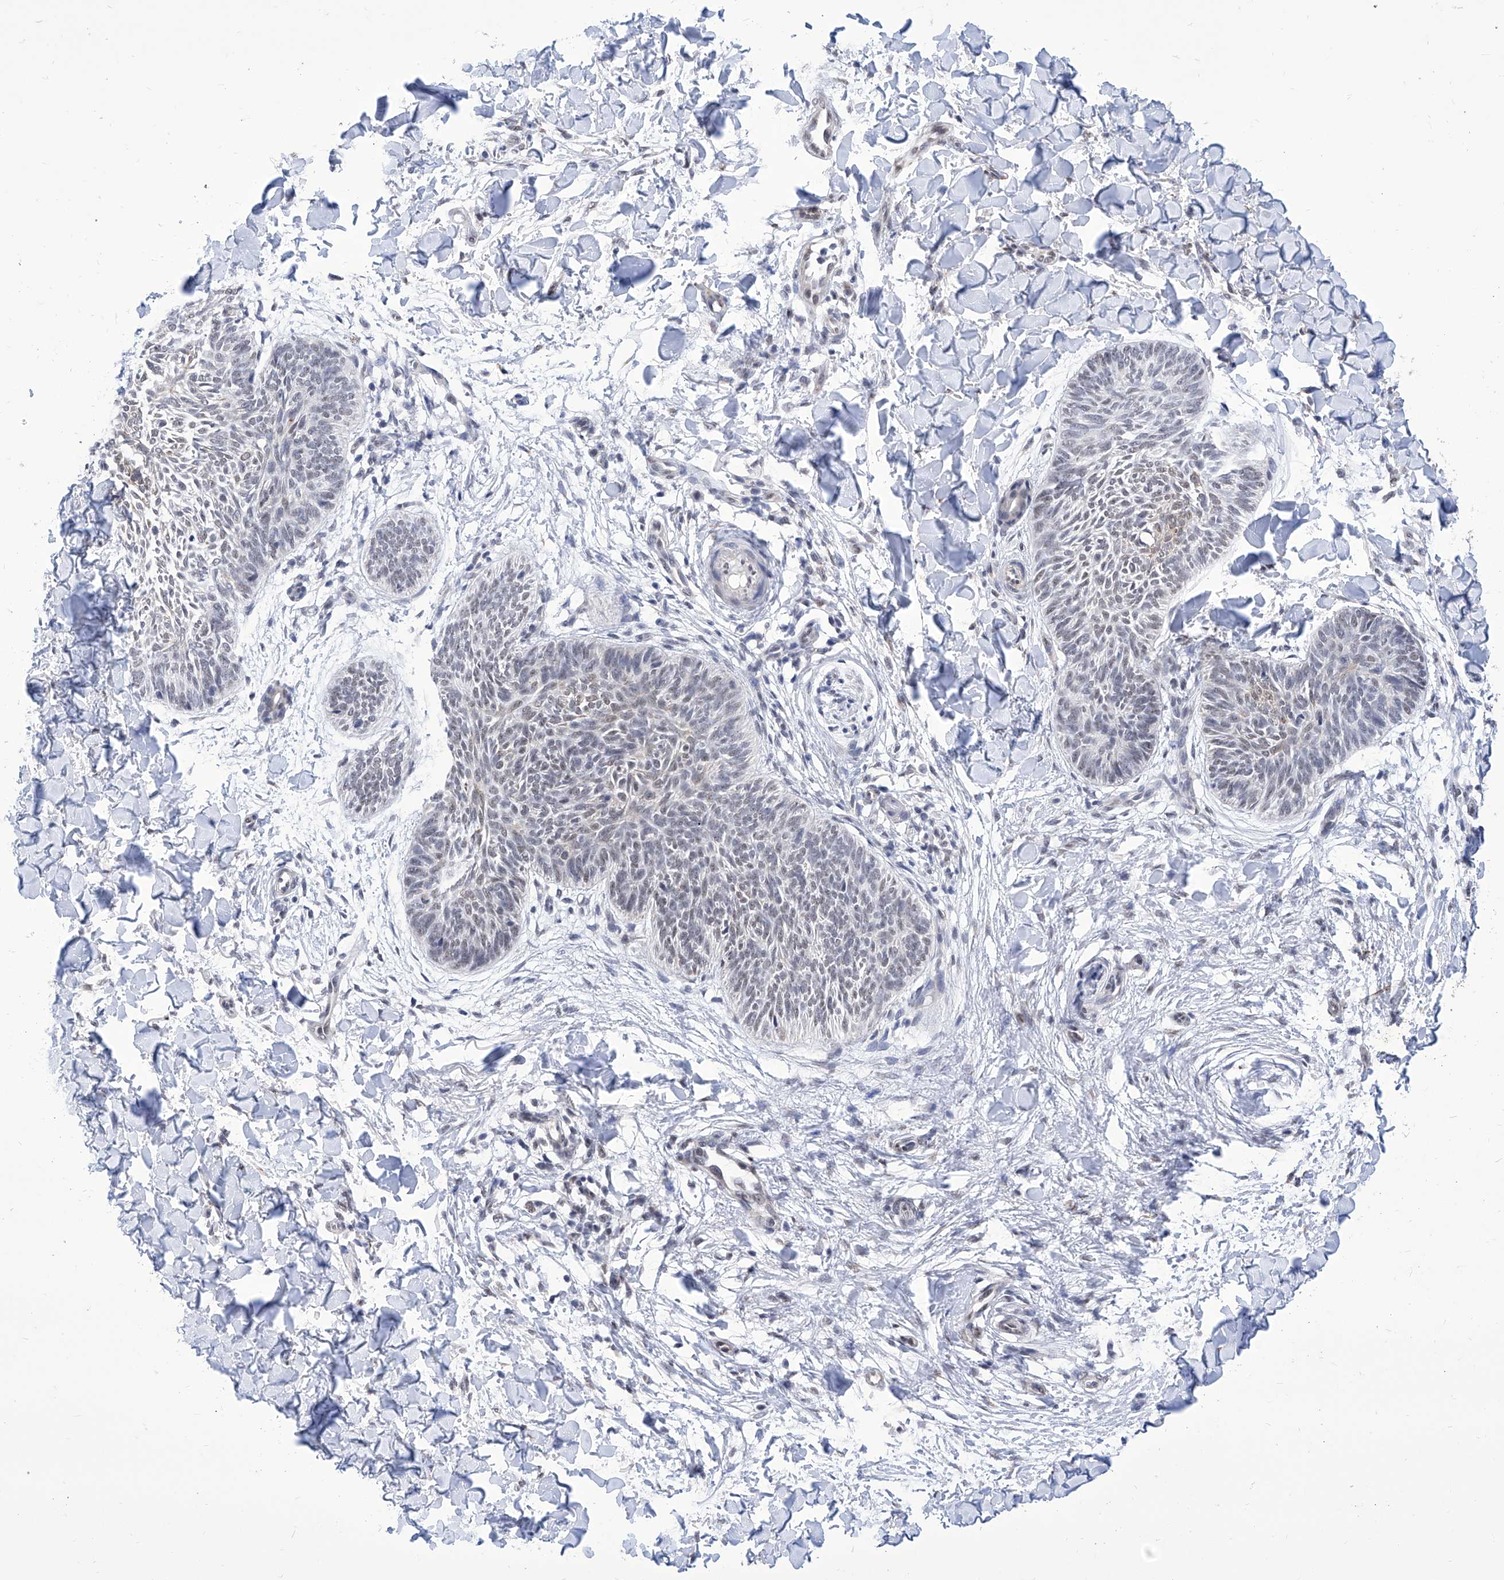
{"staining": {"intensity": "weak", "quantity": "25%-75%", "location": "nuclear"}, "tissue": "skin cancer", "cell_type": "Tumor cells", "image_type": "cancer", "snomed": [{"axis": "morphology", "description": "Normal tissue, NOS"}, {"axis": "morphology", "description": "Basal cell carcinoma"}, {"axis": "topography", "description": "Skin"}], "caption": "Immunohistochemical staining of skin cancer (basal cell carcinoma) displays low levels of weak nuclear protein positivity in about 25%-75% of tumor cells. (IHC, brightfield microscopy, high magnification).", "gene": "SART1", "patient": {"sex": "male", "age": 50}}